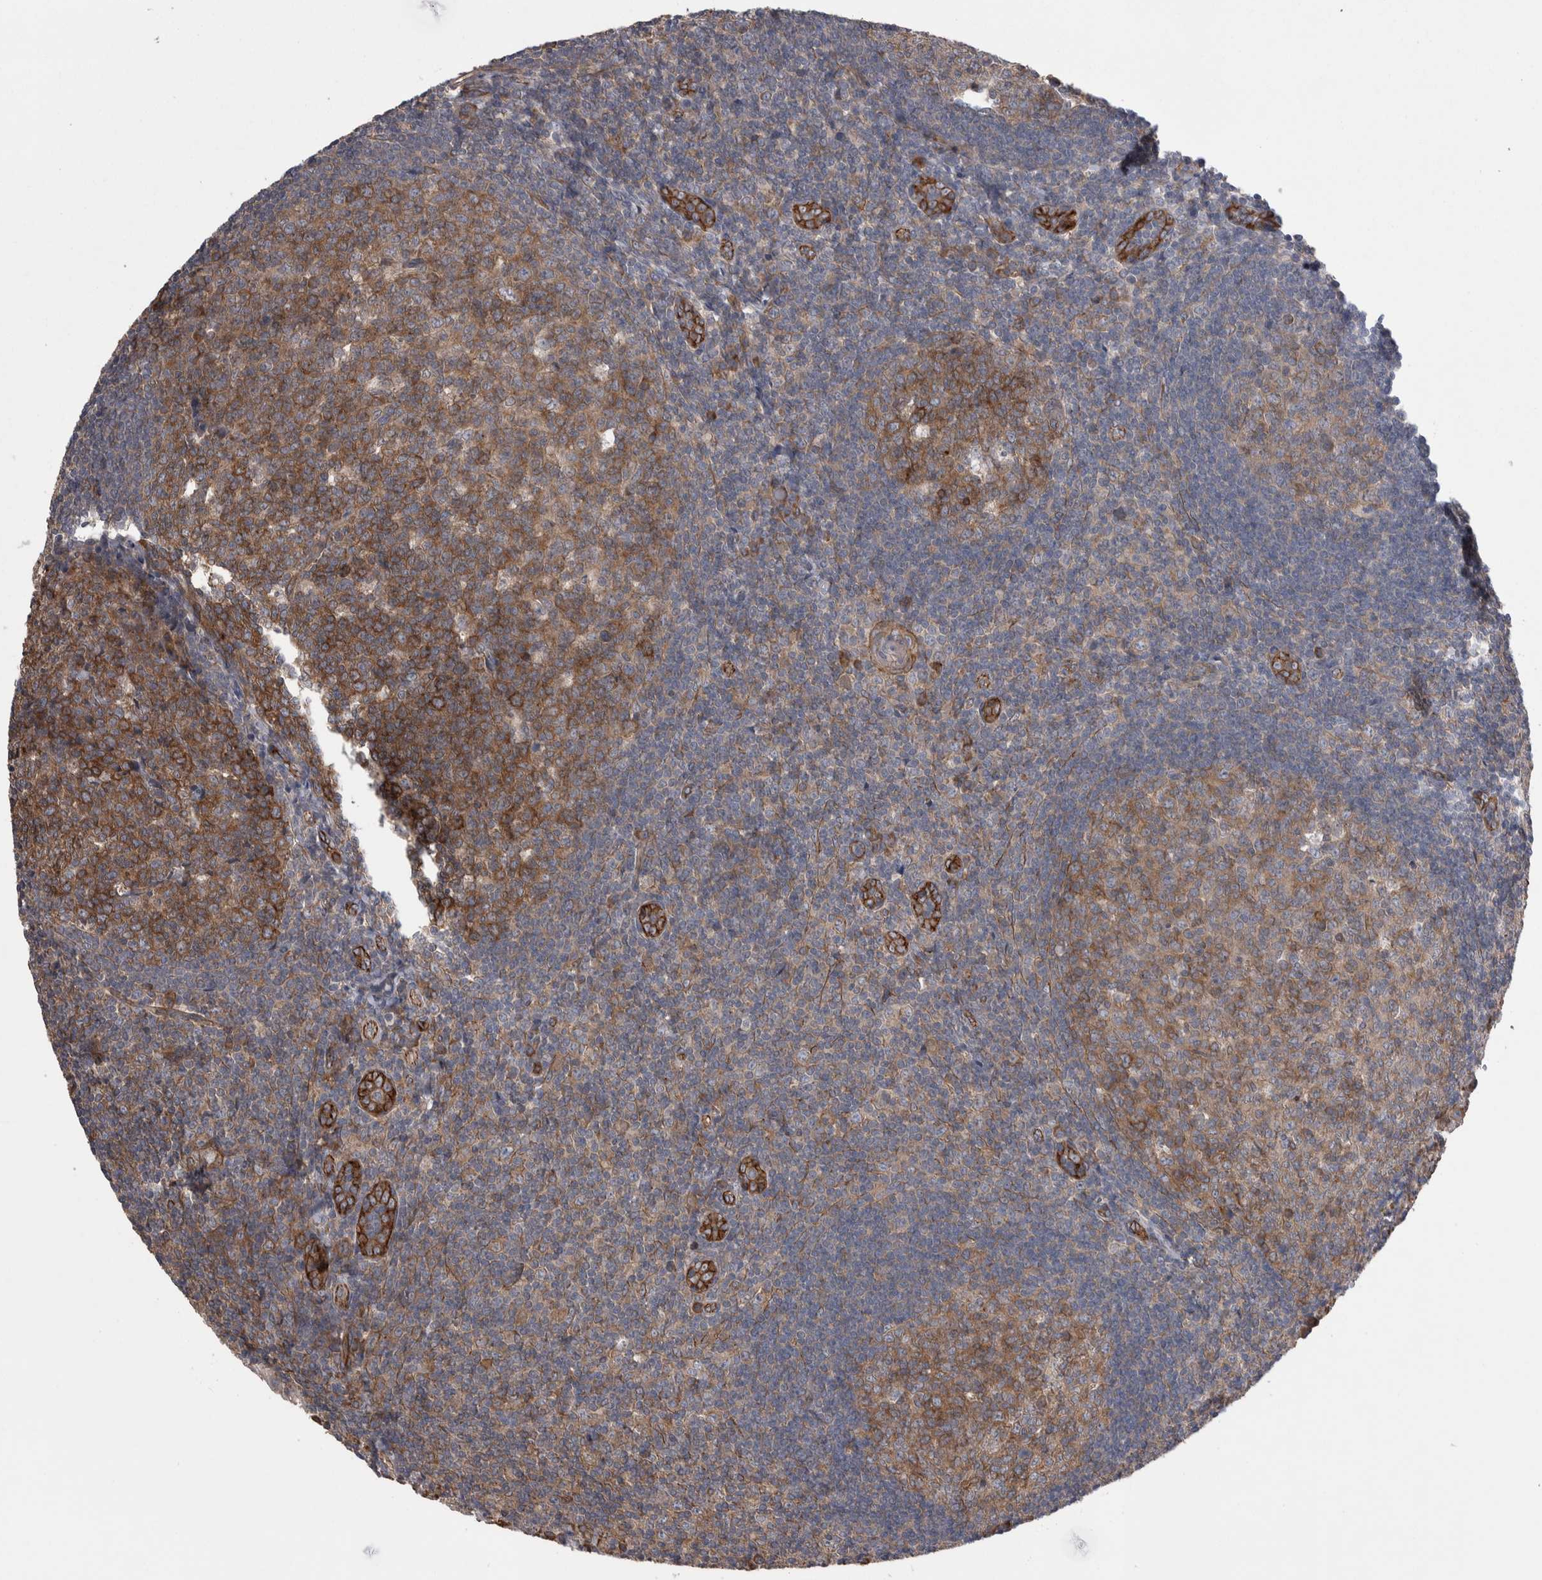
{"staining": {"intensity": "moderate", "quantity": "25%-75%", "location": "cytoplasmic/membranous"}, "tissue": "tonsil", "cell_type": "Germinal center cells", "image_type": "normal", "snomed": [{"axis": "morphology", "description": "Normal tissue, NOS"}, {"axis": "topography", "description": "Tonsil"}], "caption": "High-magnification brightfield microscopy of unremarkable tonsil stained with DAB (brown) and counterstained with hematoxylin (blue). germinal center cells exhibit moderate cytoplasmic/membranous expression is identified in about25%-75% of cells. (DAB IHC, brown staining for protein, blue staining for nuclei).", "gene": "LIMA1", "patient": {"sex": "male", "age": 37}}